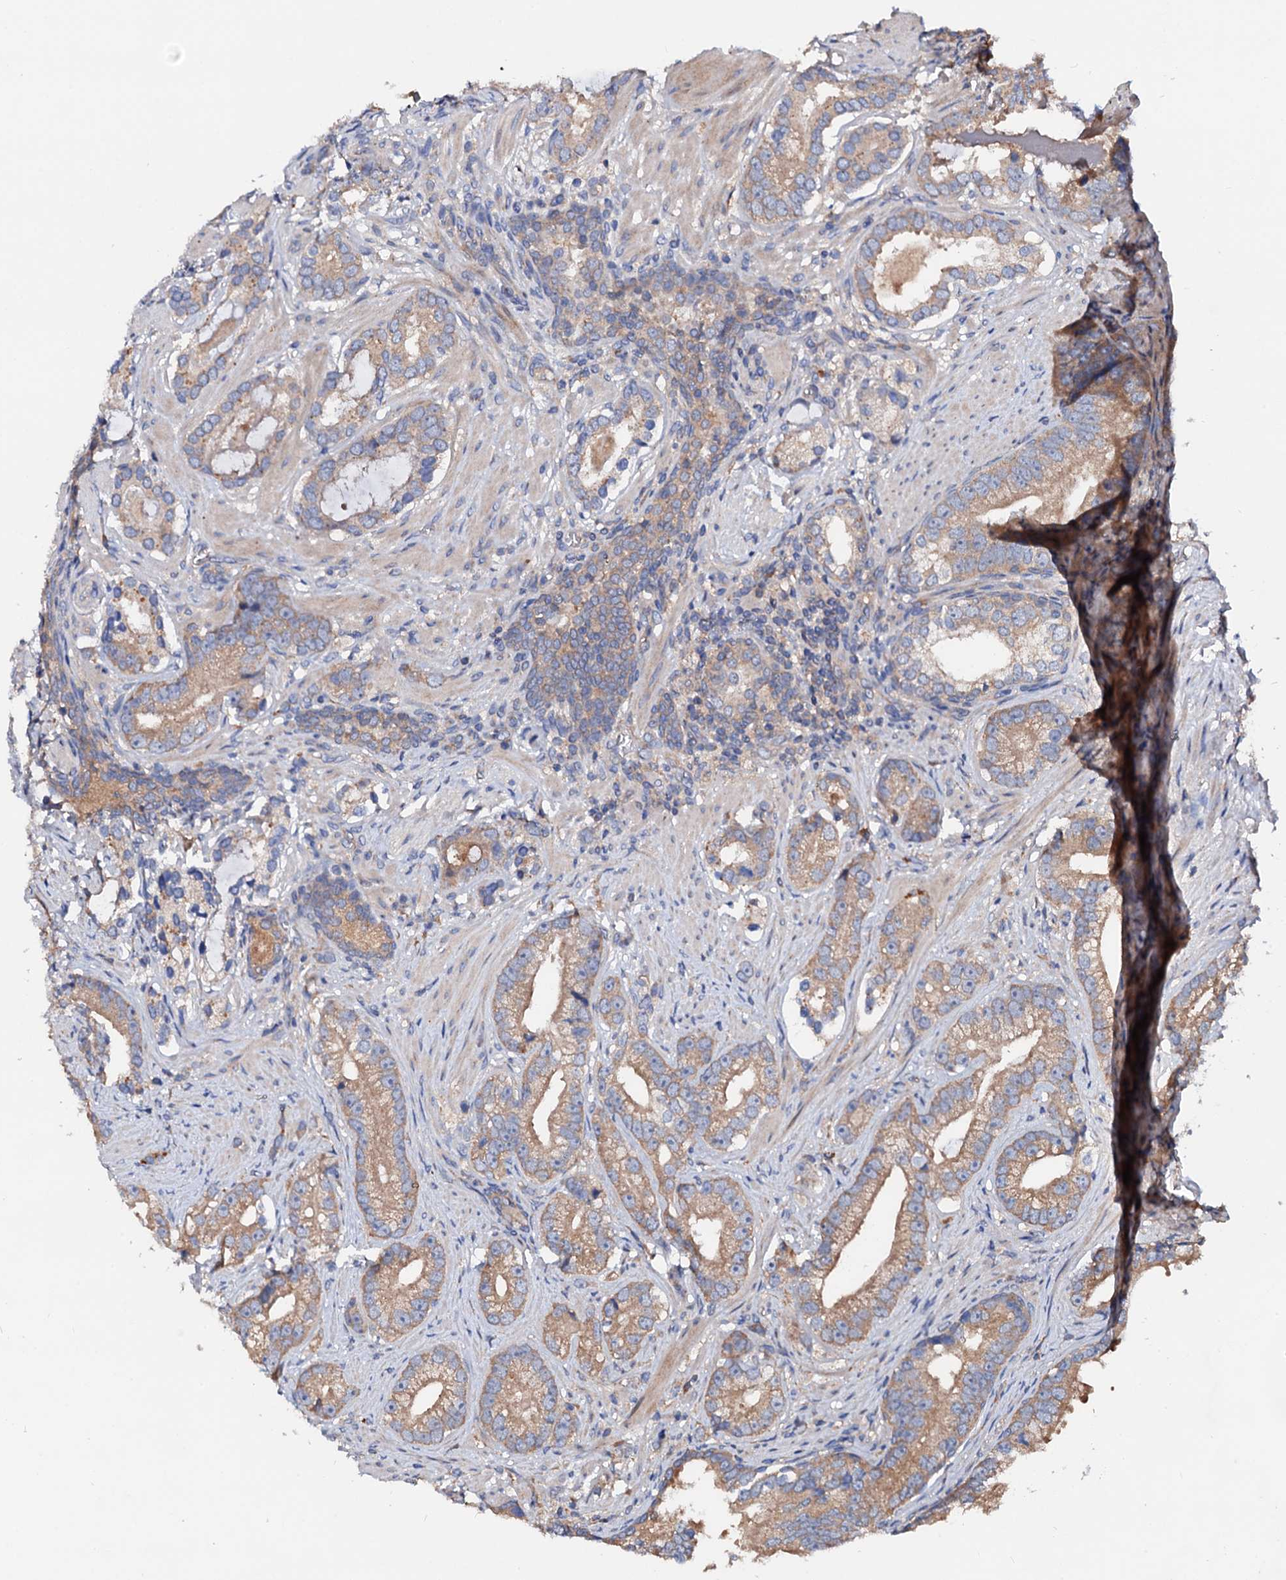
{"staining": {"intensity": "moderate", "quantity": ">75%", "location": "cytoplasmic/membranous"}, "tissue": "prostate cancer", "cell_type": "Tumor cells", "image_type": "cancer", "snomed": [{"axis": "morphology", "description": "Adenocarcinoma, High grade"}, {"axis": "topography", "description": "Prostate"}], "caption": "A brown stain highlights moderate cytoplasmic/membranous expression of a protein in prostate adenocarcinoma (high-grade) tumor cells. The staining was performed using DAB (3,3'-diaminobenzidine) to visualize the protein expression in brown, while the nuclei were stained in blue with hematoxylin (Magnification: 20x).", "gene": "EXTL1", "patient": {"sex": "male", "age": 75}}